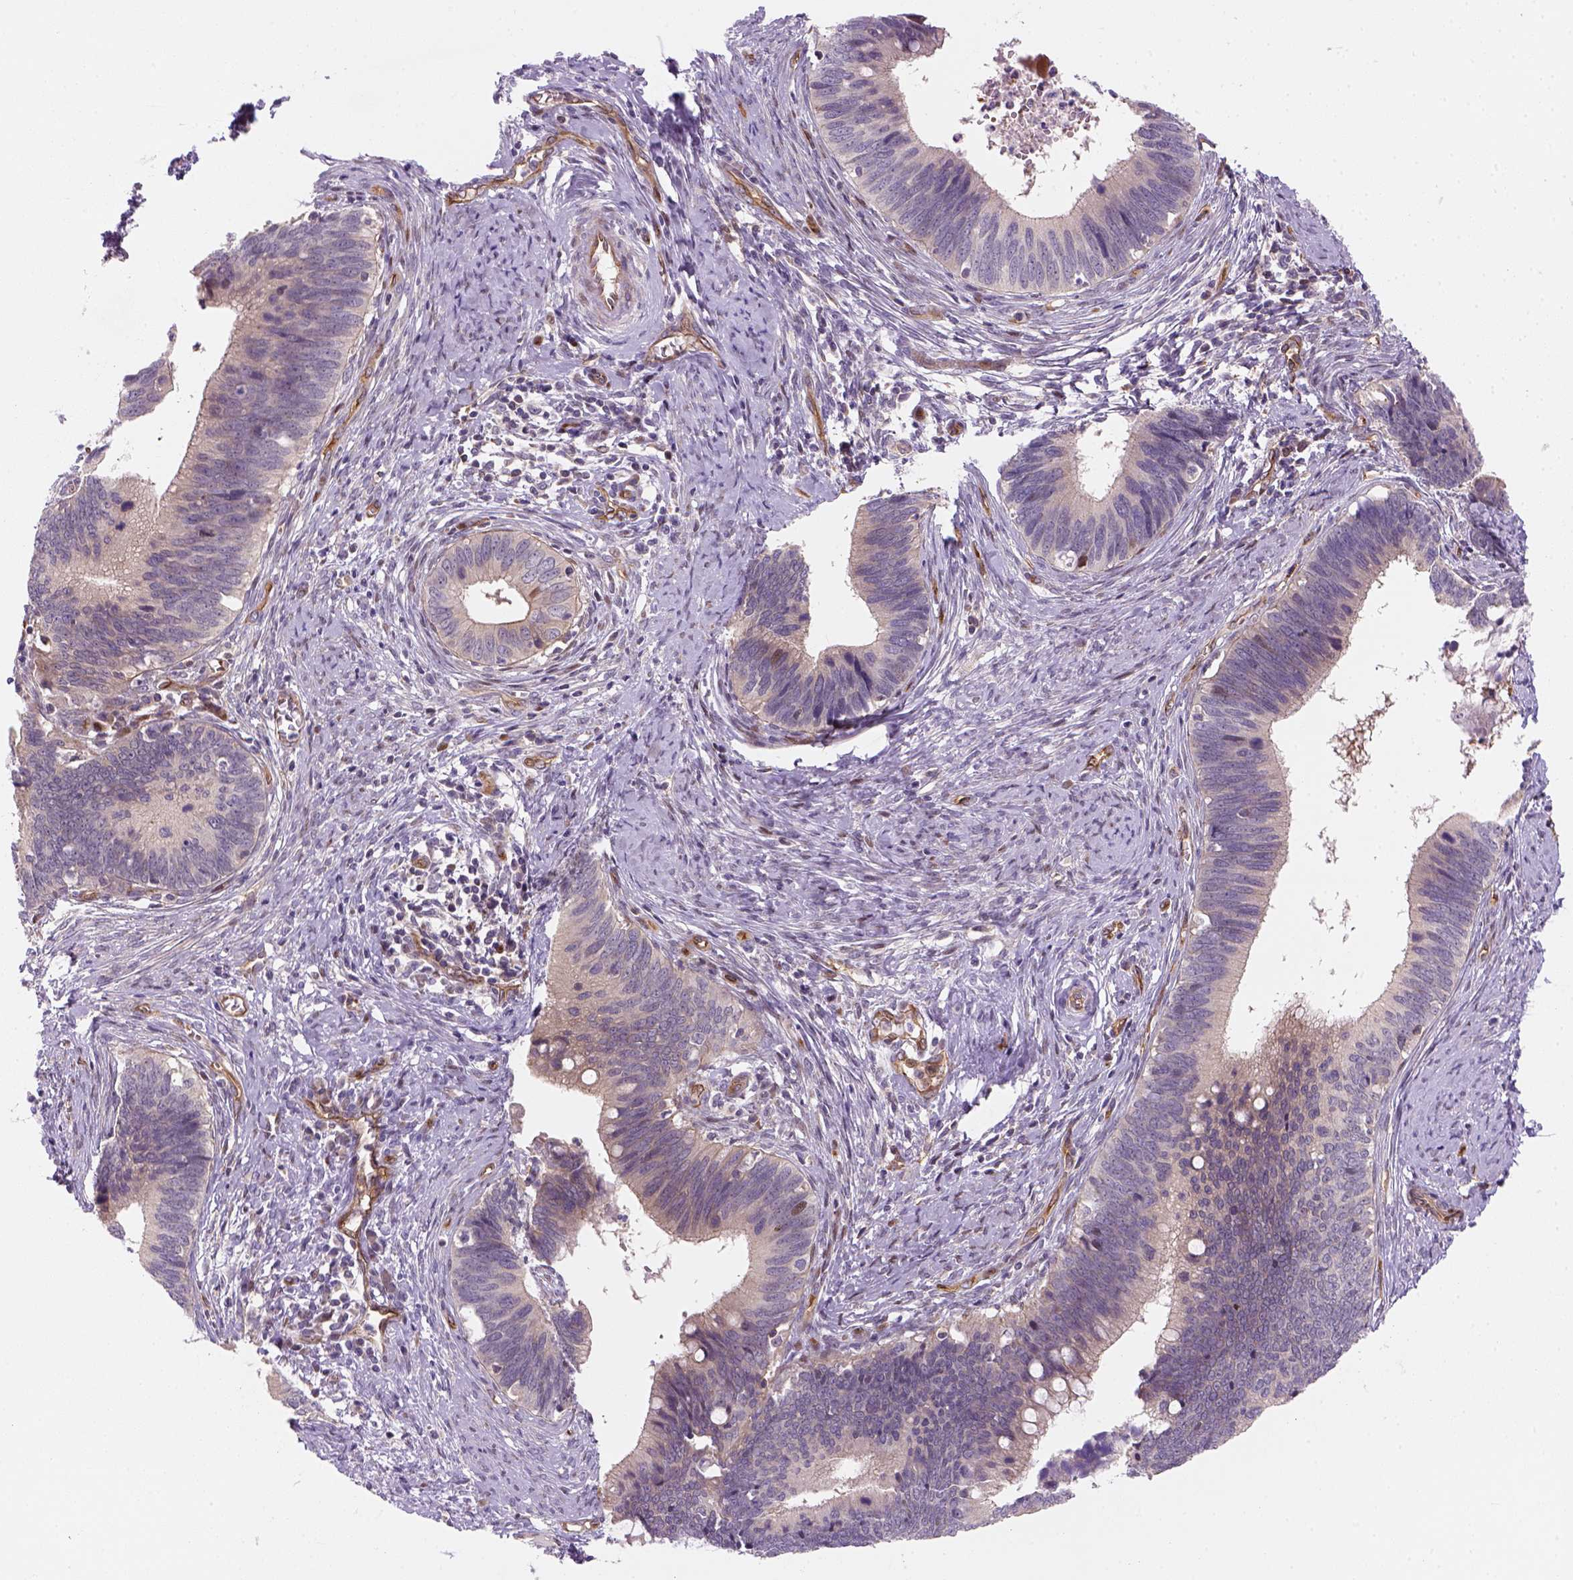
{"staining": {"intensity": "negative", "quantity": "none", "location": "none"}, "tissue": "cervical cancer", "cell_type": "Tumor cells", "image_type": "cancer", "snomed": [{"axis": "morphology", "description": "Adenocarcinoma, NOS"}, {"axis": "topography", "description": "Cervix"}], "caption": "Immunohistochemistry (IHC) of cervical cancer shows no staining in tumor cells.", "gene": "VSTM5", "patient": {"sex": "female", "age": 42}}